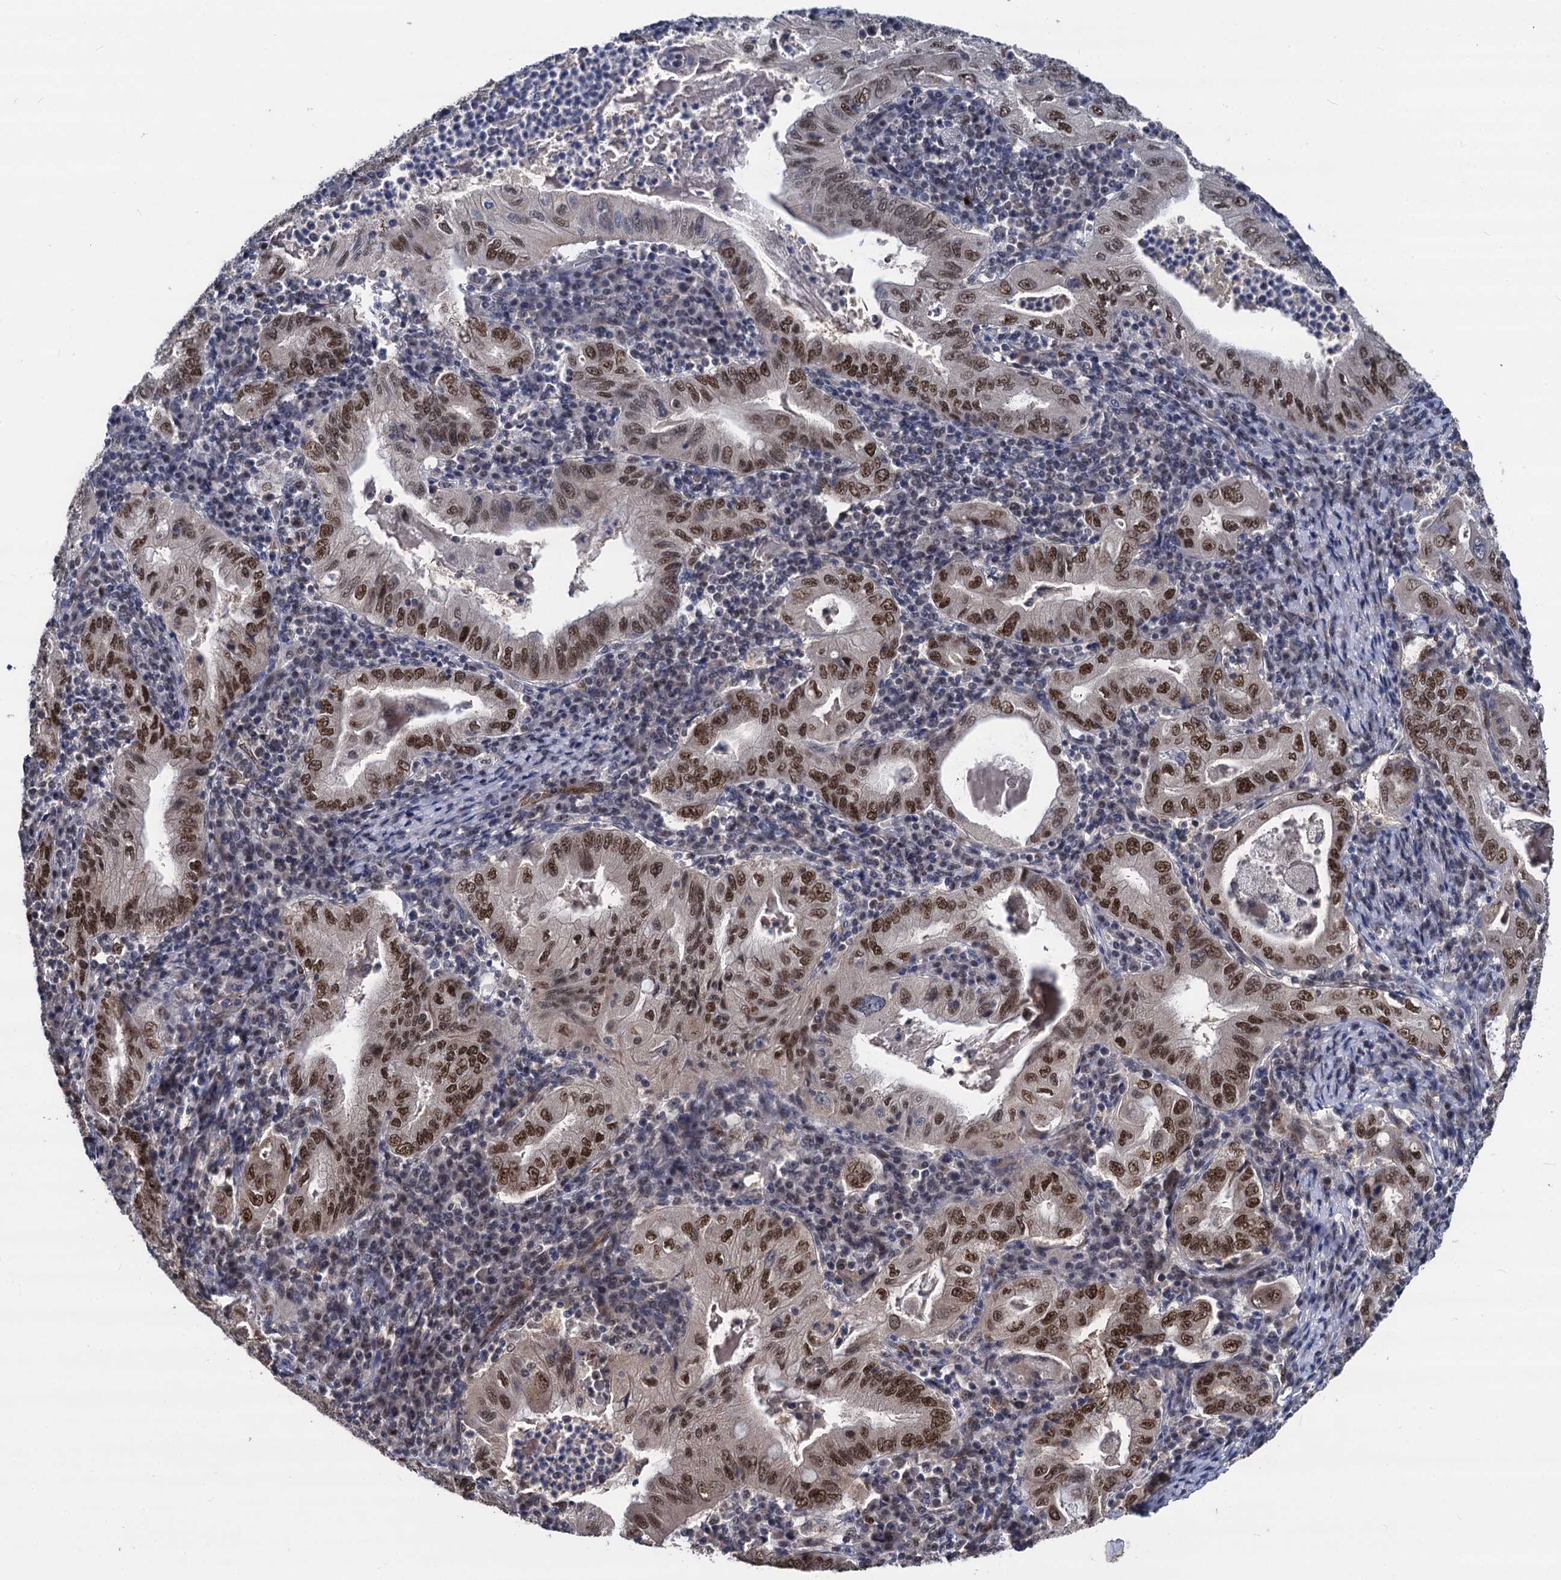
{"staining": {"intensity": "strong", "quantity": ">75%", "location": "nuclear"}, "tissue": "stomach cancer", "cell_type": "Tumor cells", "image_type": "cancer", "snomed": [{"axis": "morphology", "description": "Normal tissue, NOS"}, {"axis": "morphology", "description": "Adenocarcinoma, NOS"}, {"axis": "topography", "description": "Esophagus"}, {"axis": "topography", "description": "Stomach, upper"}, {"axis": "topography", "description": "Peripheral nerve tissue"}], "caption": "An immunohistochemistry photomicrograph of tumor tissue is shown. Protein staining in brown shows strong nuclear positivity in stomach cancer within tumor cells.", "gene": "GALNT11", "patient": {"sex": "male", "age": 62}}